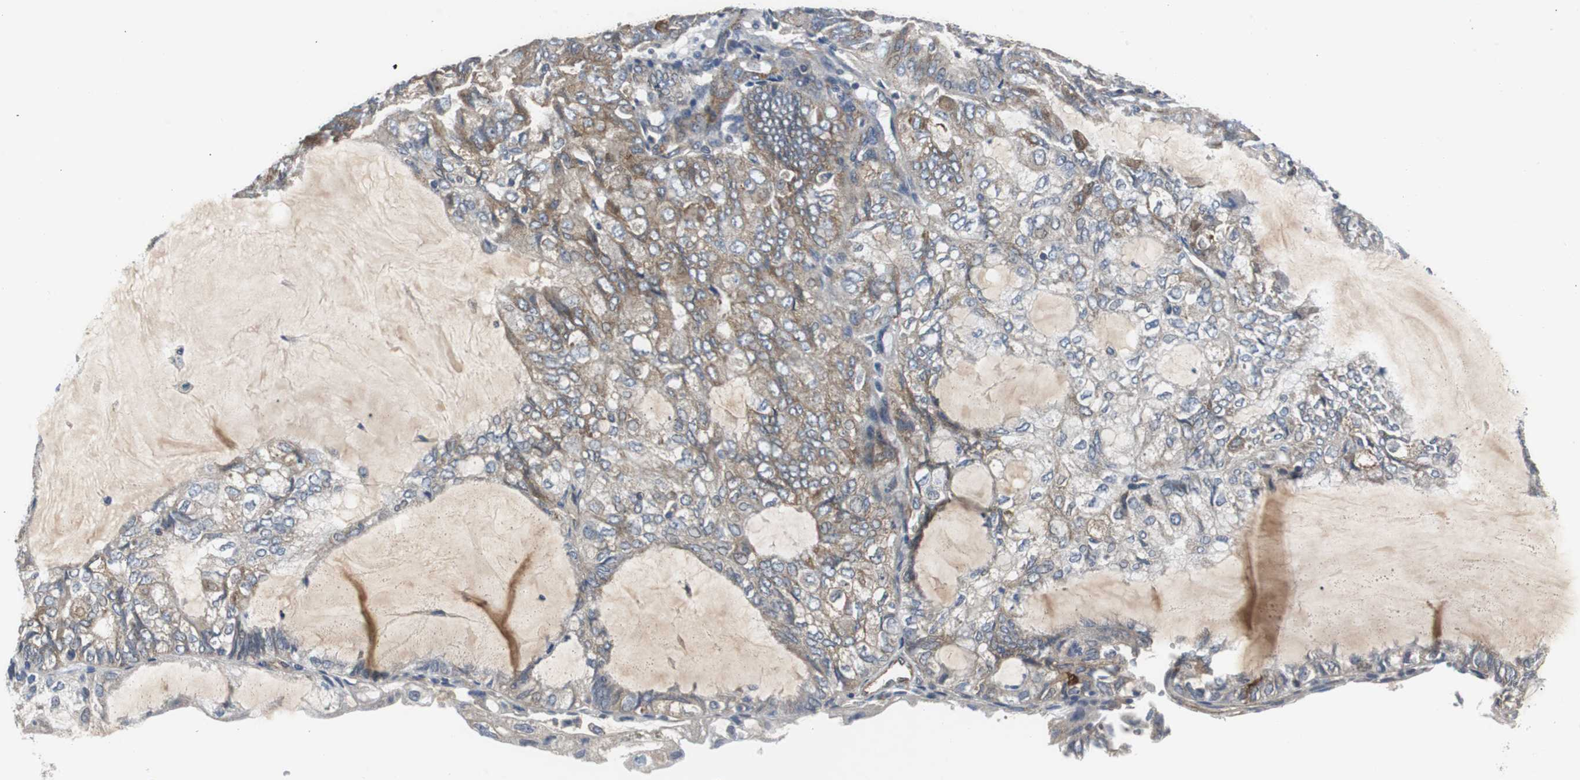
{"staining": {"intensity": "moderate", "quantity": "25%-75%", "location": "cytoplasmic/membranous"}, "tissue": "endometrial cancer", "cell_type": "Tumor cells", "image_type": "cancer", "snomed": [{"axis": "morphology", "description": "Adenocarcinoma, NOS"}, {"axis": "topography", "description": "Endometrium"}], "caption": "A brown stain highlights moderate cytoplasmic/membranous expression of a protein in adenocarcinoma (endometrial) tumor cells.", "gene": "ISCU", "patient": {"sex": "female", "age": 81}}